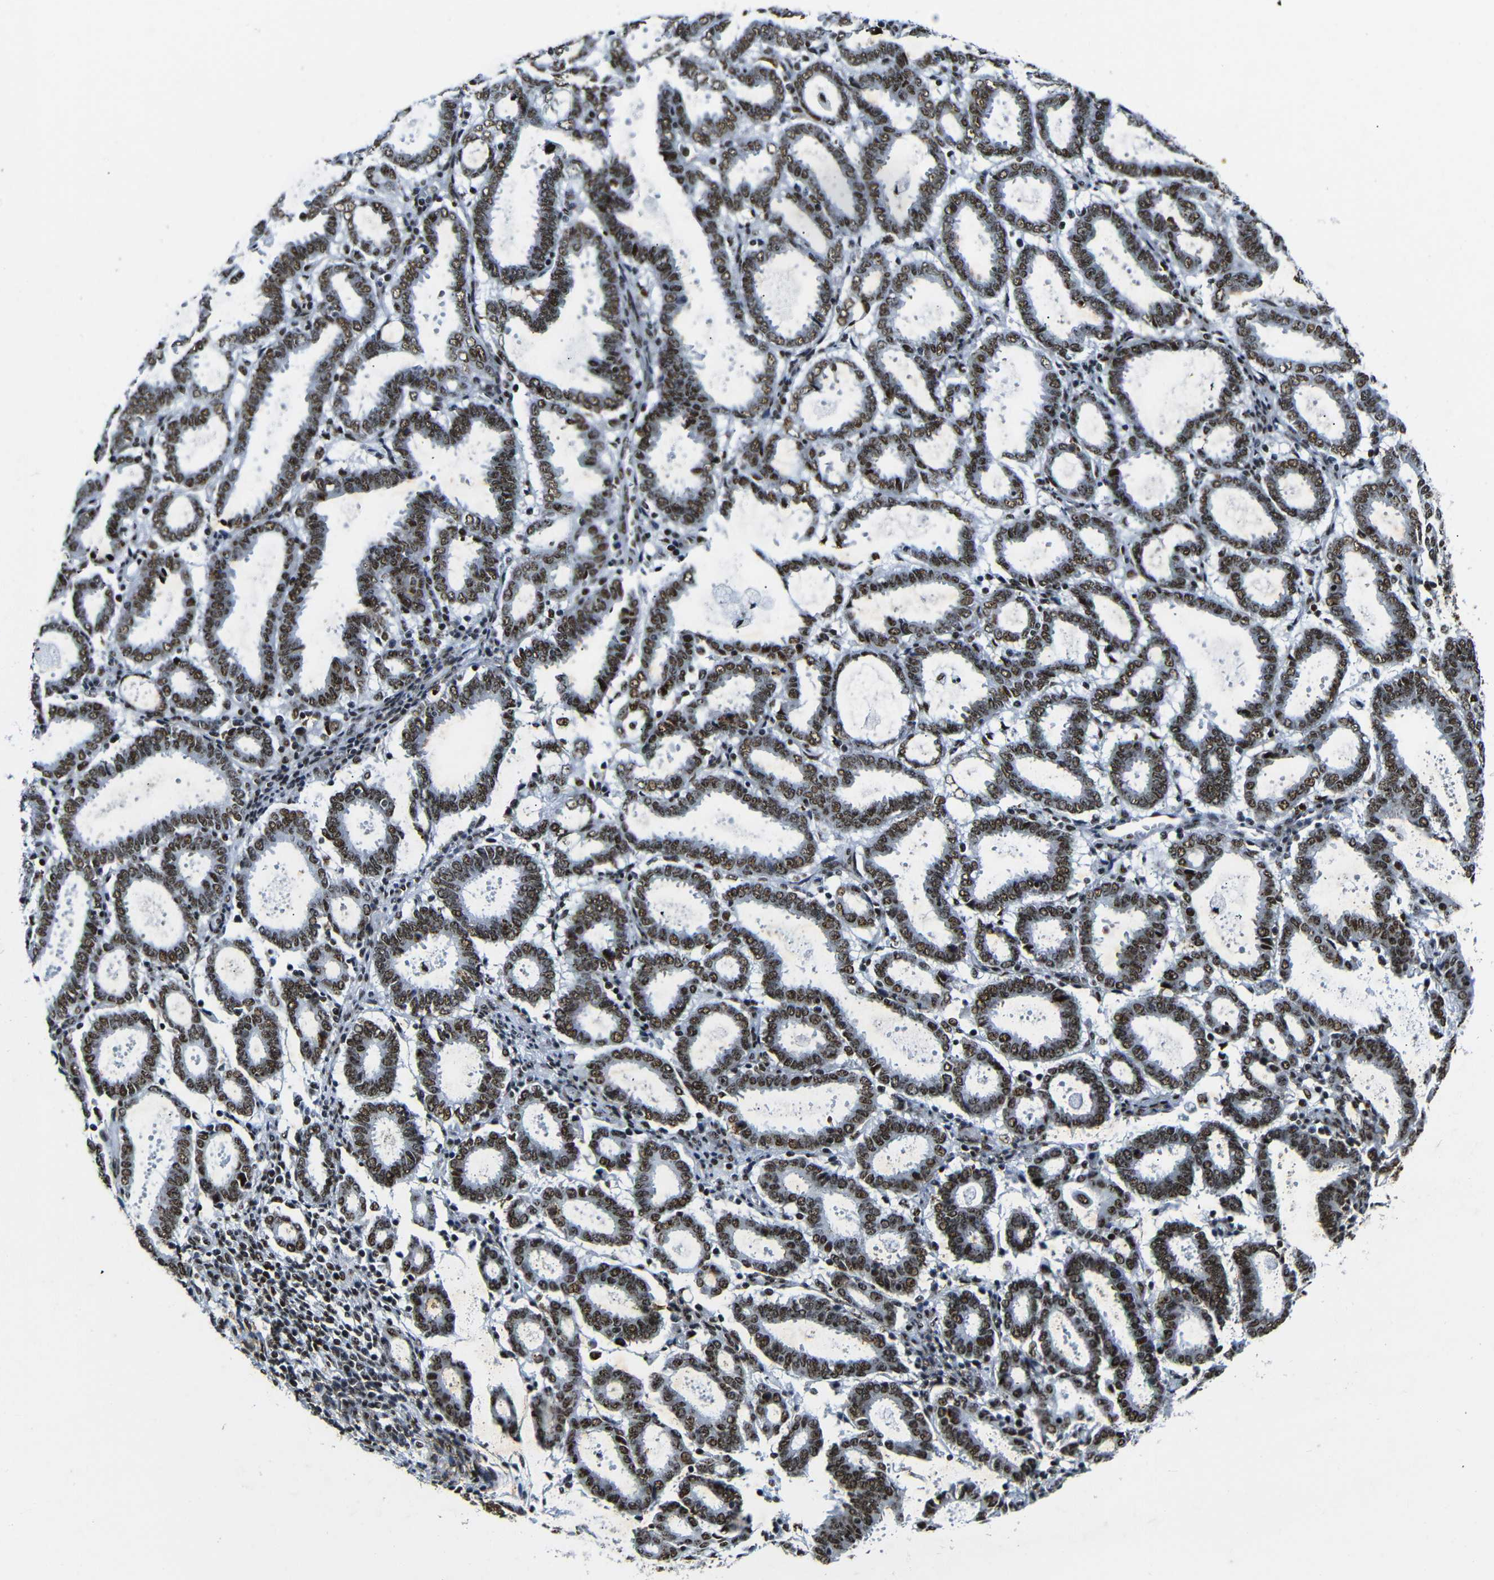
{"staining": {"intensity": "strong", "quantity": ">75%", "location": "nuclear"}, "tissue": "endometrial cancer", "cell_type": "Tumor cells", "image_type": "cancer", "snomed": [{"axis": "morphology", "description": "Adenocarcinoma, NOS"}, {"axis": "topography", "description": "Uterus"}], "caption": "High-power microscopy captured an immunohistochemistry histopathology image of endometrial cancer, revealing strong nuclear expression in approximately >75% of tumor cells.", "gene": "SRSF1", "patient": {"sex": "female", "age": 83}}